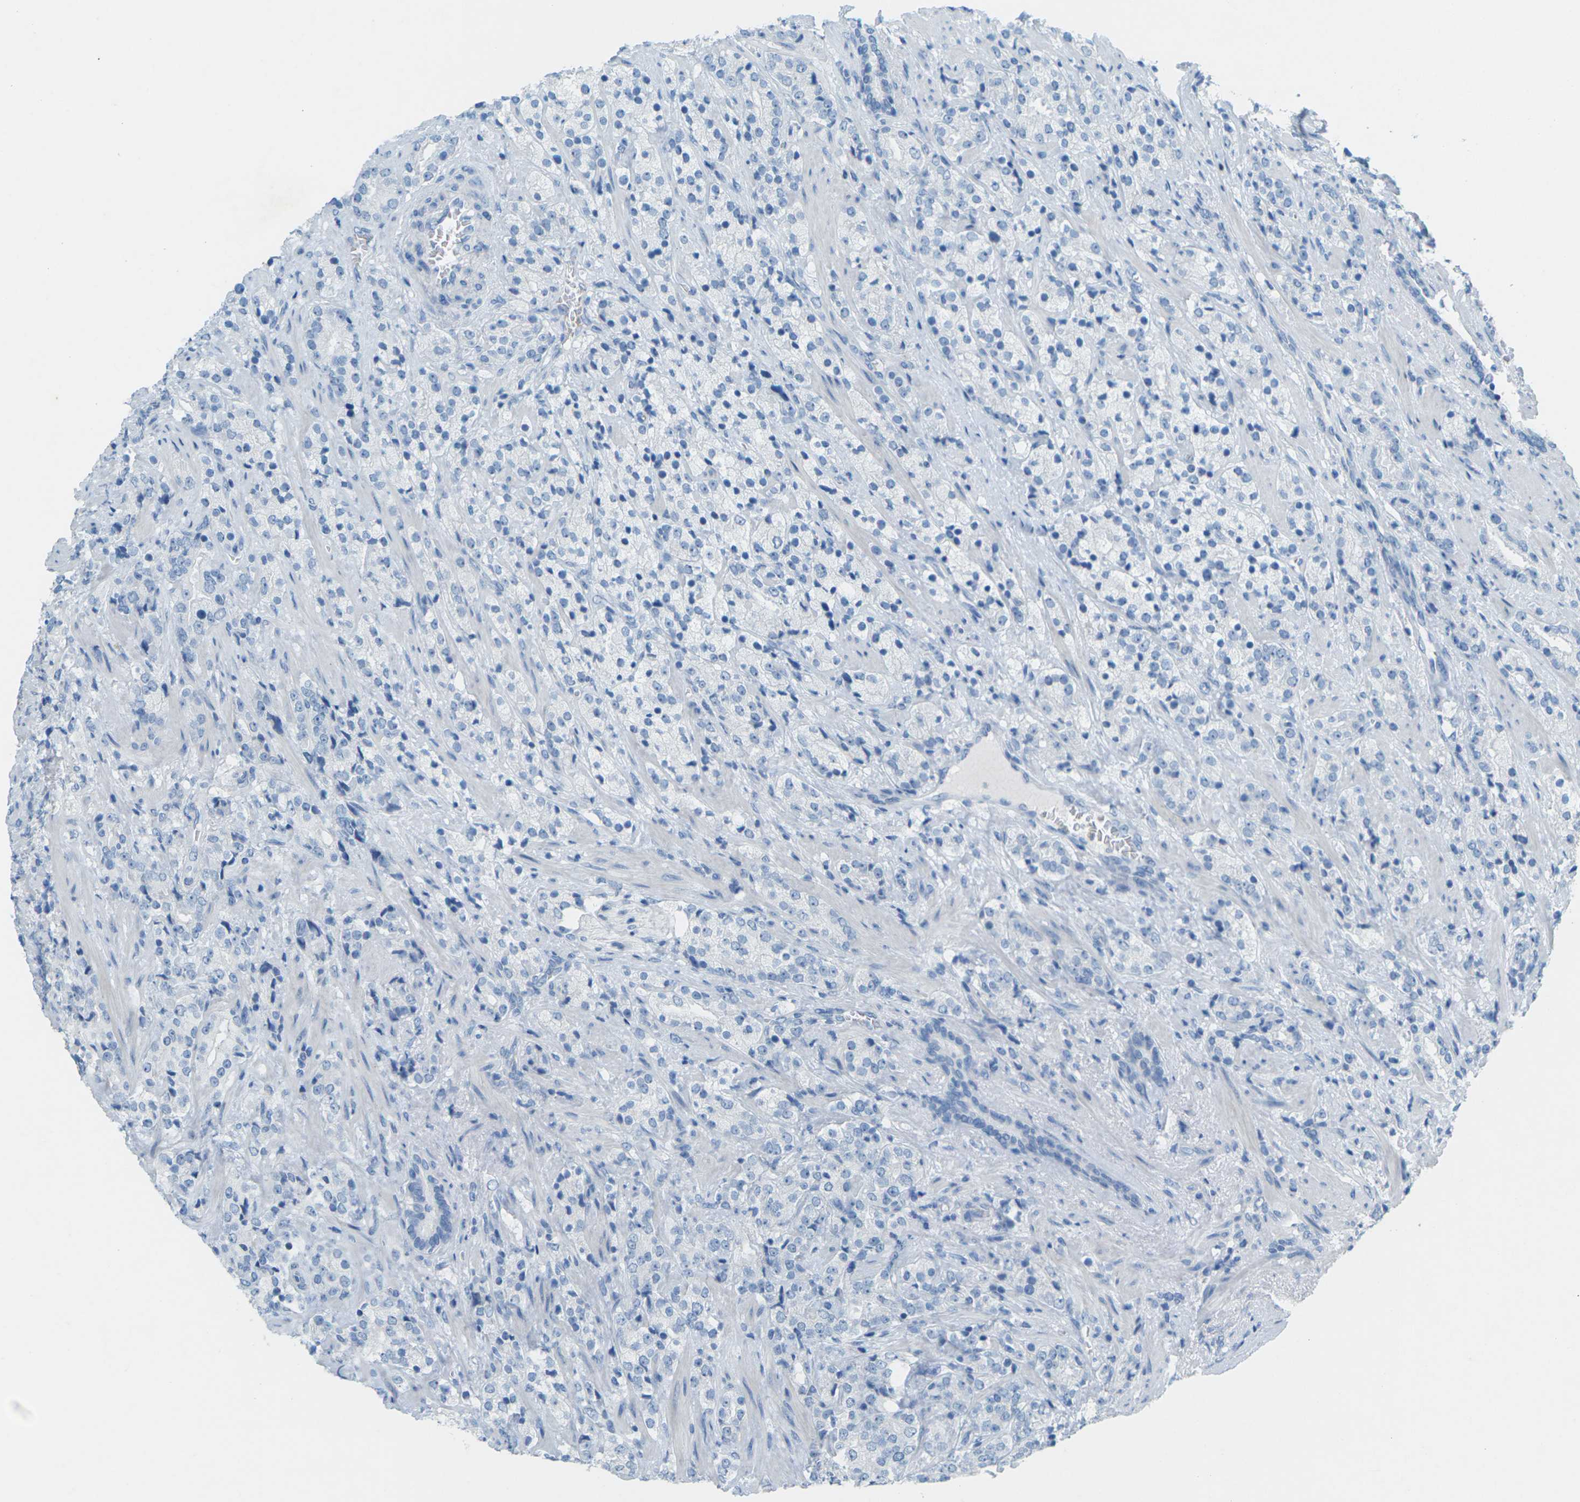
{"staining": {"intensity": "negative", "quantity": "none", "location": "none"}, "tissue": "prostate cancer", "cell_type": "Tumor cells", "image_type": "cancer", "snomed": [{"axis": "morphology", "description": "Adenocarcinoma, High grade"}, {"axis": "topography", "description": "Prostate"}], "caption": "Human prostate adenocarcinoma (high-grade) stained for a protein using IHC exhibits no expression in tumor cells.", "gene": "CDH16", "patient": {"sex": "male", "age": 71}}